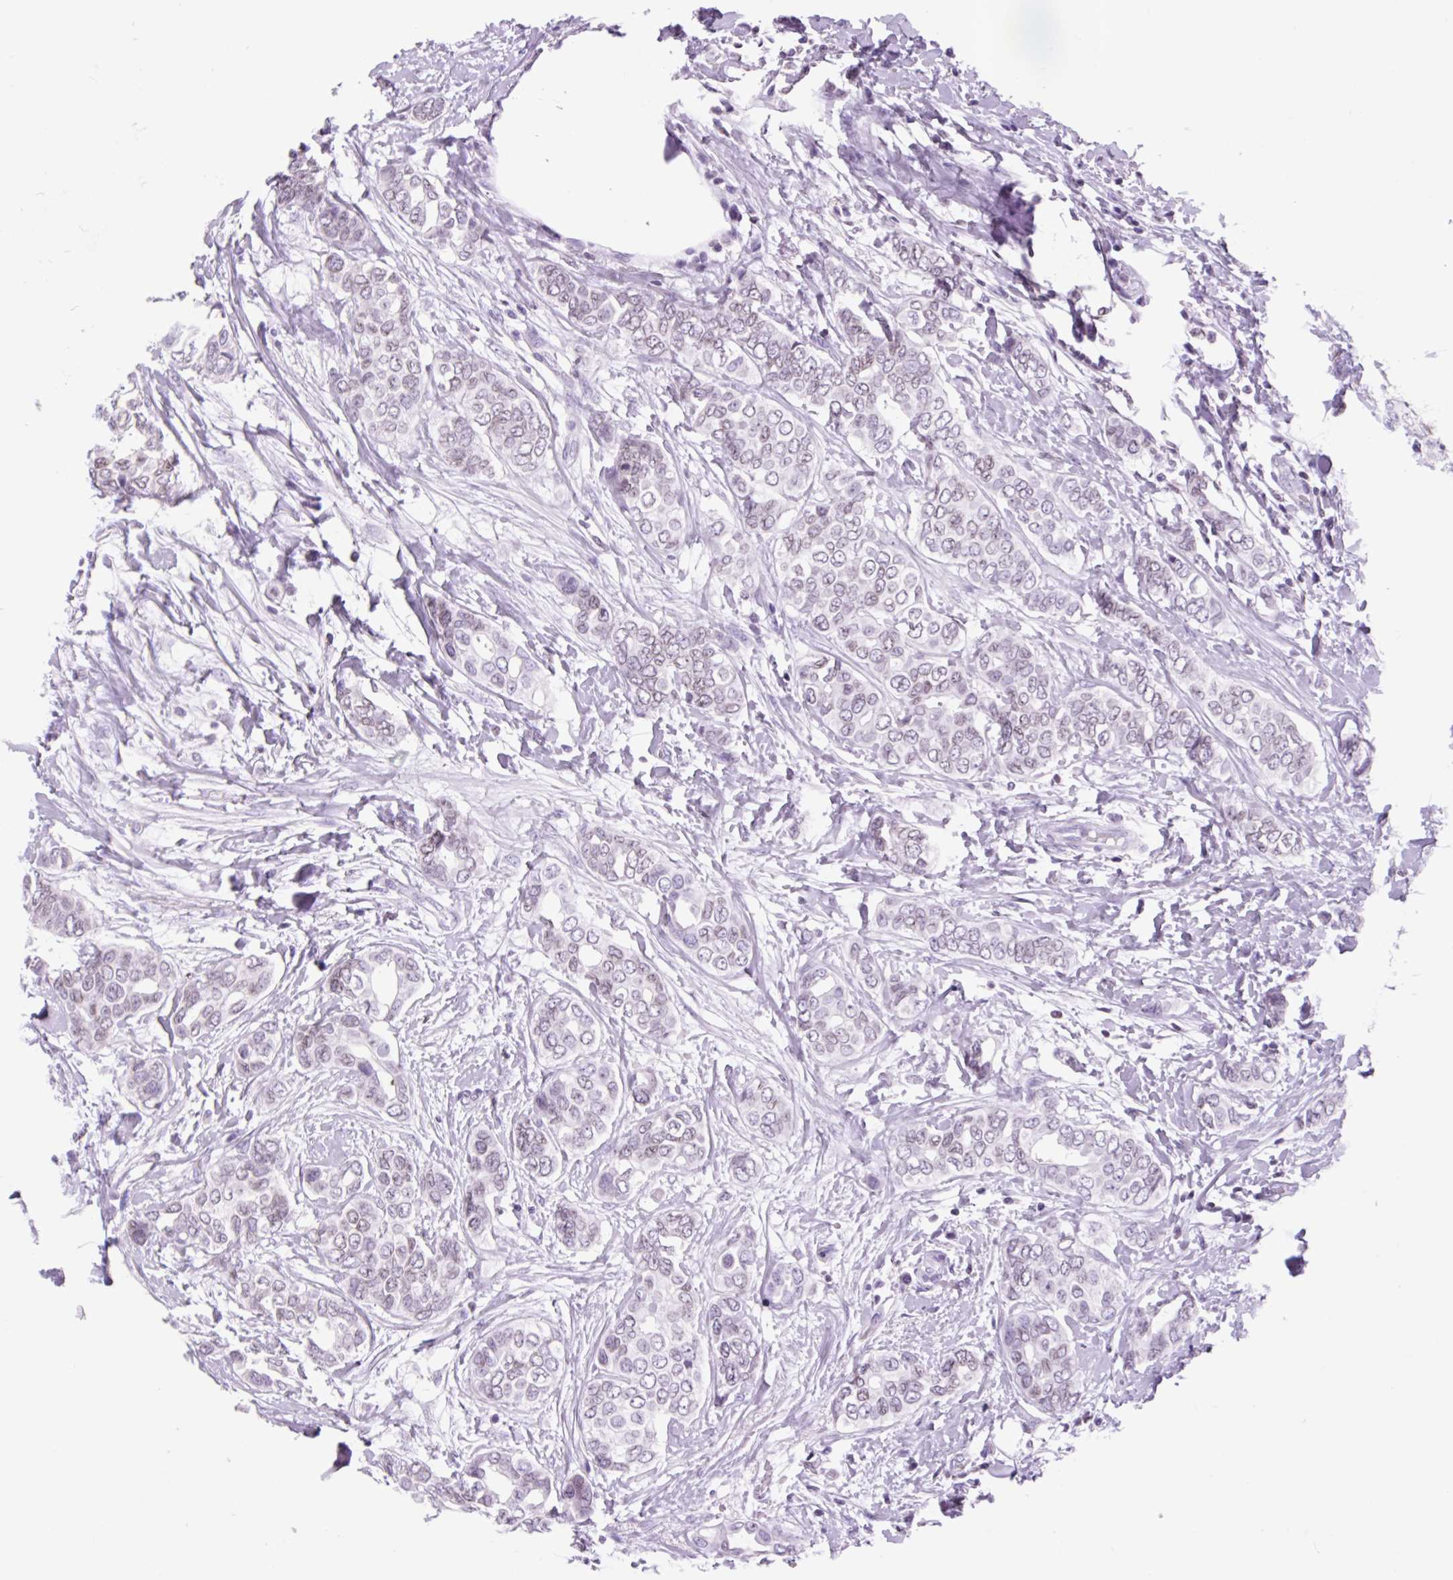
{"staining": {"intensity": "weak", "quantity": "25%-75%", "location": "nuclear"}, "tissue": "breast cancer", "cell_type": "Tumor cells", "image_type": "cancer", "snomed": [{"axis": "morphology", "description": "Lobular carcinoma"}, {"axis": "topography", "description": "Breast"}], "caption": "Human breast cancer (lobular carcinoma) stained with a protein marker reveals weak staining in tumor cells.", "gene": "VPREB1", "patient": {"sex": "female", "age": 51}}